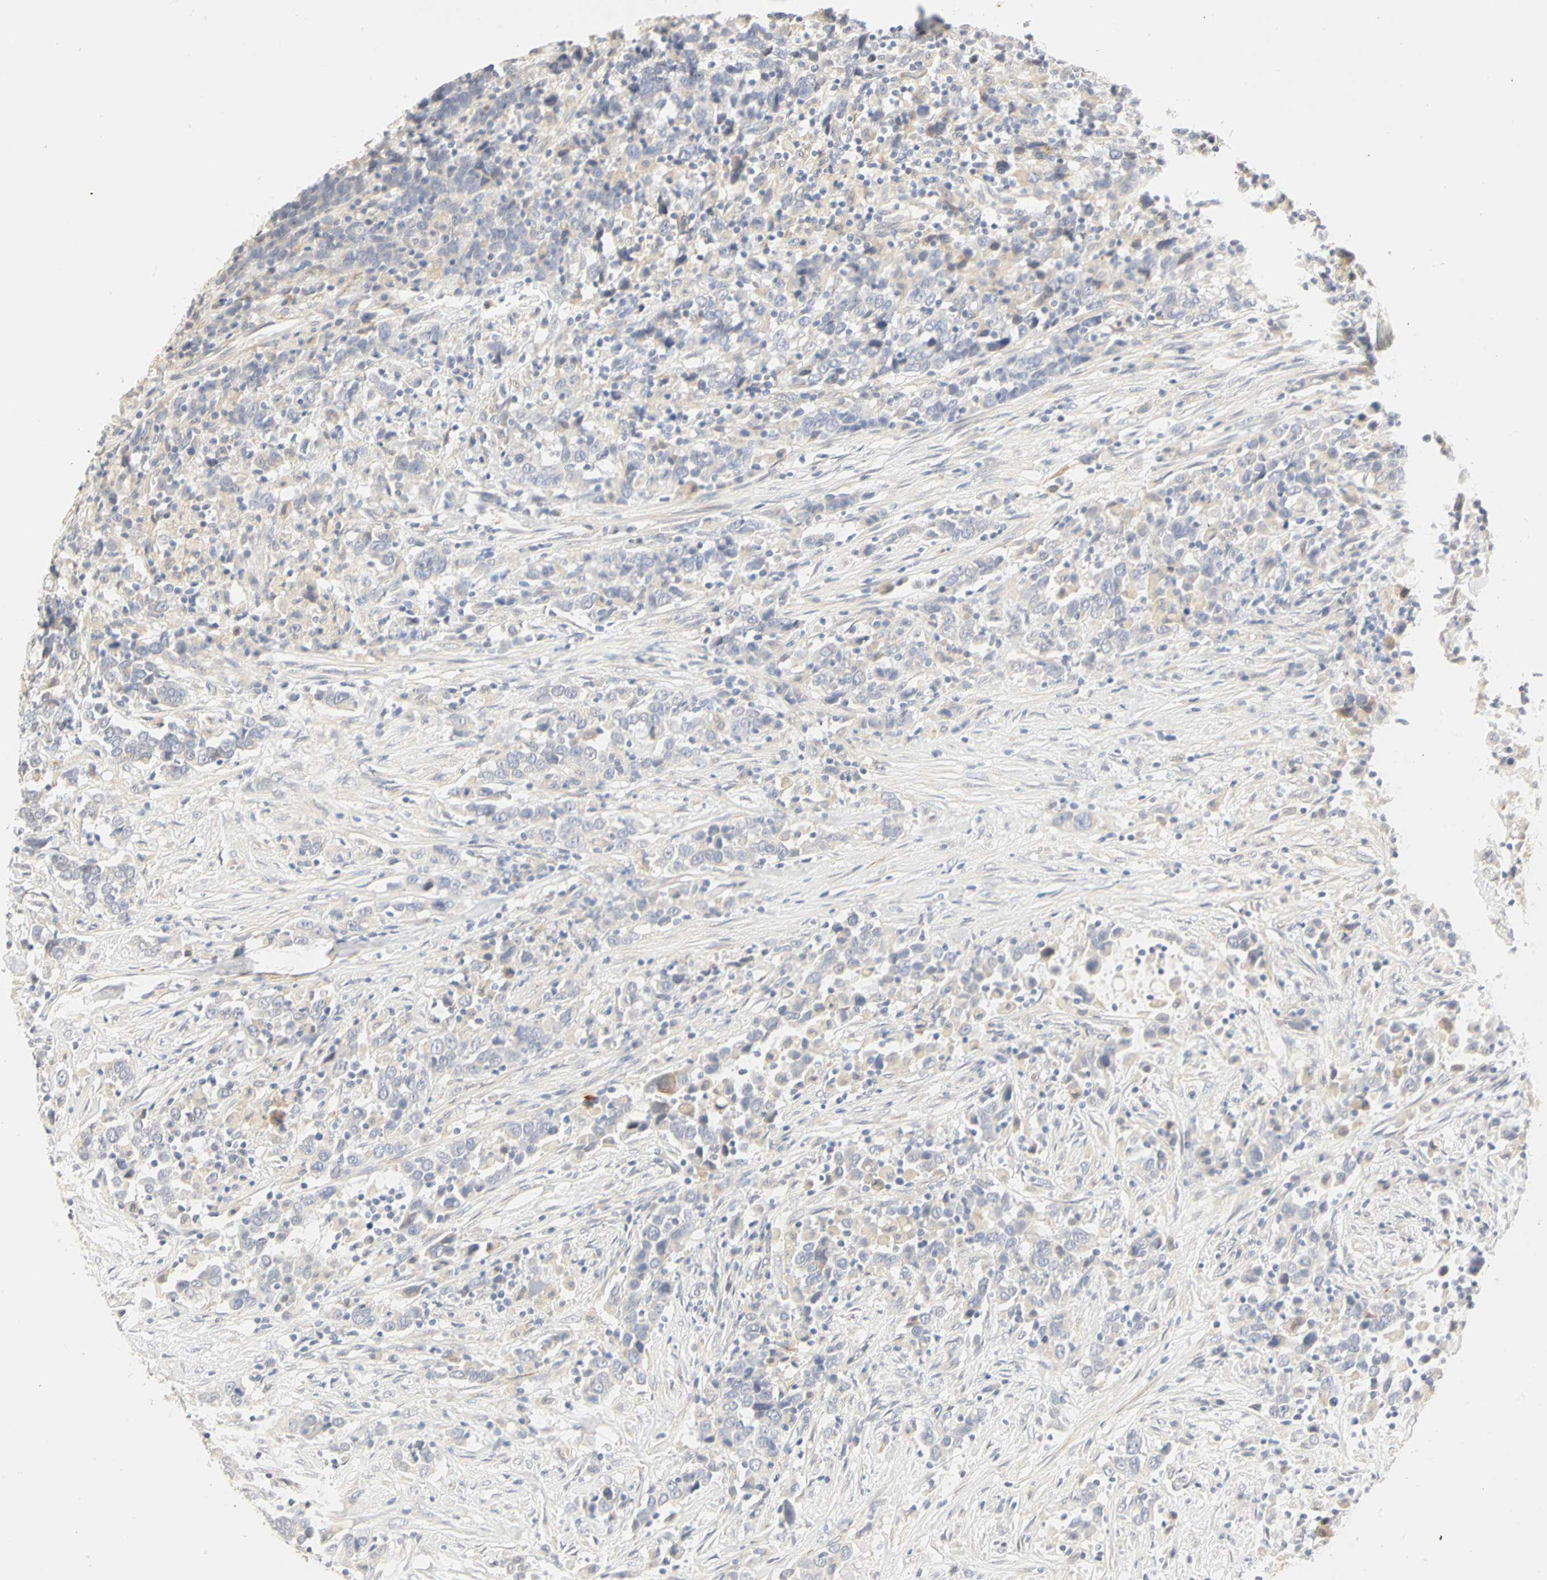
{"staining": {"intensity": "weak", "quantity": ">75%", "location": "cytoplasmic/membranous"}, "tissue": "urothelial cancer", "cell_type": "Tumor cells", "image_type": "cancer", "snomed": [{"axis": "morphology", "description": "Urothelial carcinoma, High grade"}, {"axis": "topography", "description": "Urinary bladder"}], "caption": "Immunohistochemistry (IHC) (DAB (3,3'-diaminobenzidine)) staining of human urothelial carcinoma (high-grade) shows weak cytoplasmic/membranous protein staining in approximately >75% of tumor cells. (DAB (3,3'-diaminobenzidine) IHC with brightfield microscopy, high magnification).", "gene": "GNRH2", "patient": {"sex": "male", "age": 61}}